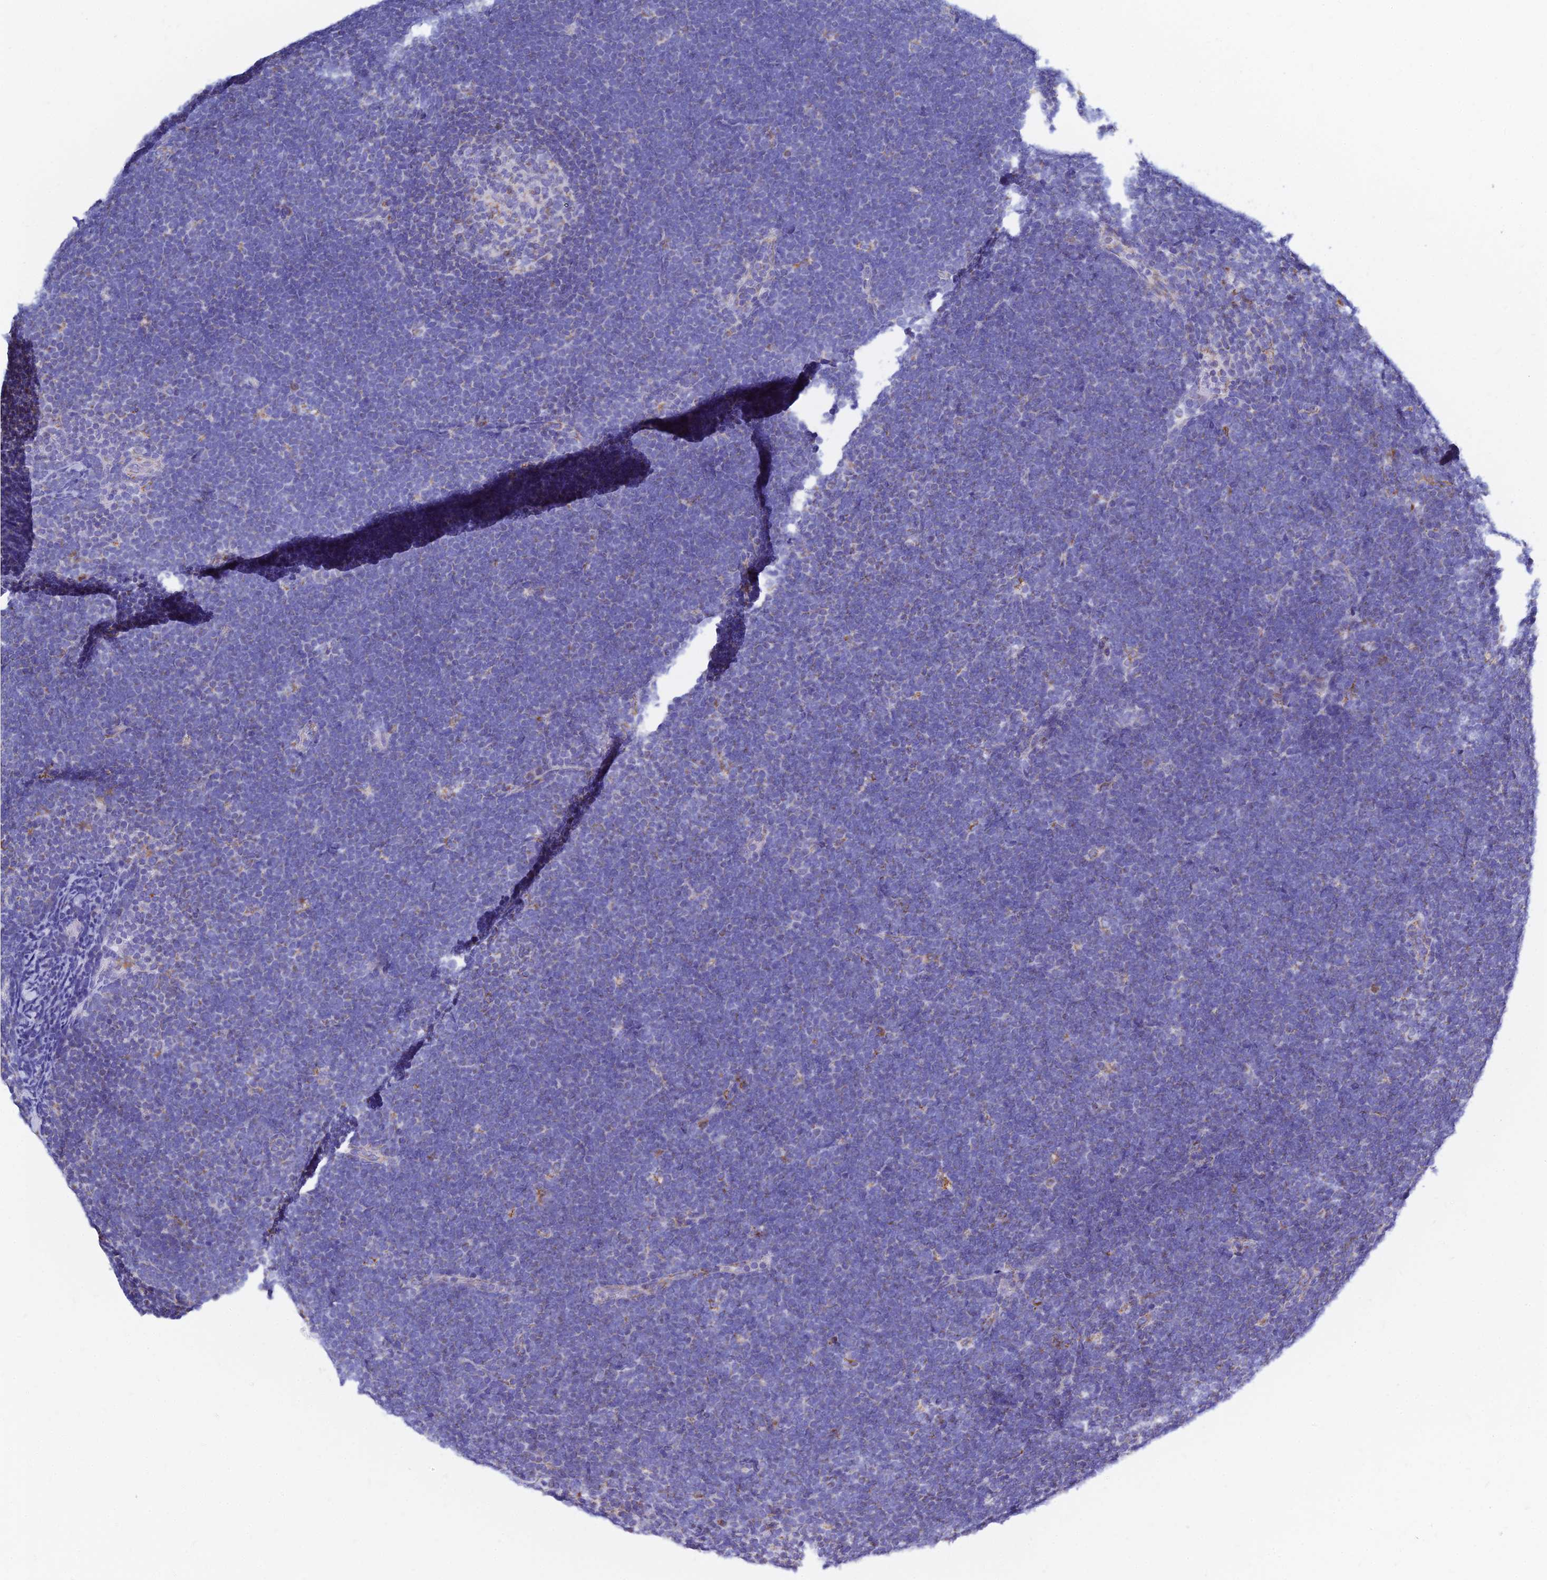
{"staining": {"intensity": "negative", "quantity": "none", "location": "none"}, "tissue": "lymphoma", "cell_type": "Tumor cells", "image_type": "cancer", "snomed": [{"axis": "morphology", "description": "Malignant lymphoma, non-Hodgkin's type, High grade"}, {"axis": "topography", "description": "Lymph node"}], "caption": "Tumor cells show no significant expression in lymphoma. (DAB (3,3'-diaminobenzidine) immunohistochemistry (IHC), high magnification).", "gene": "MGST1", "patient": {"sex": "male", "age": 13}}